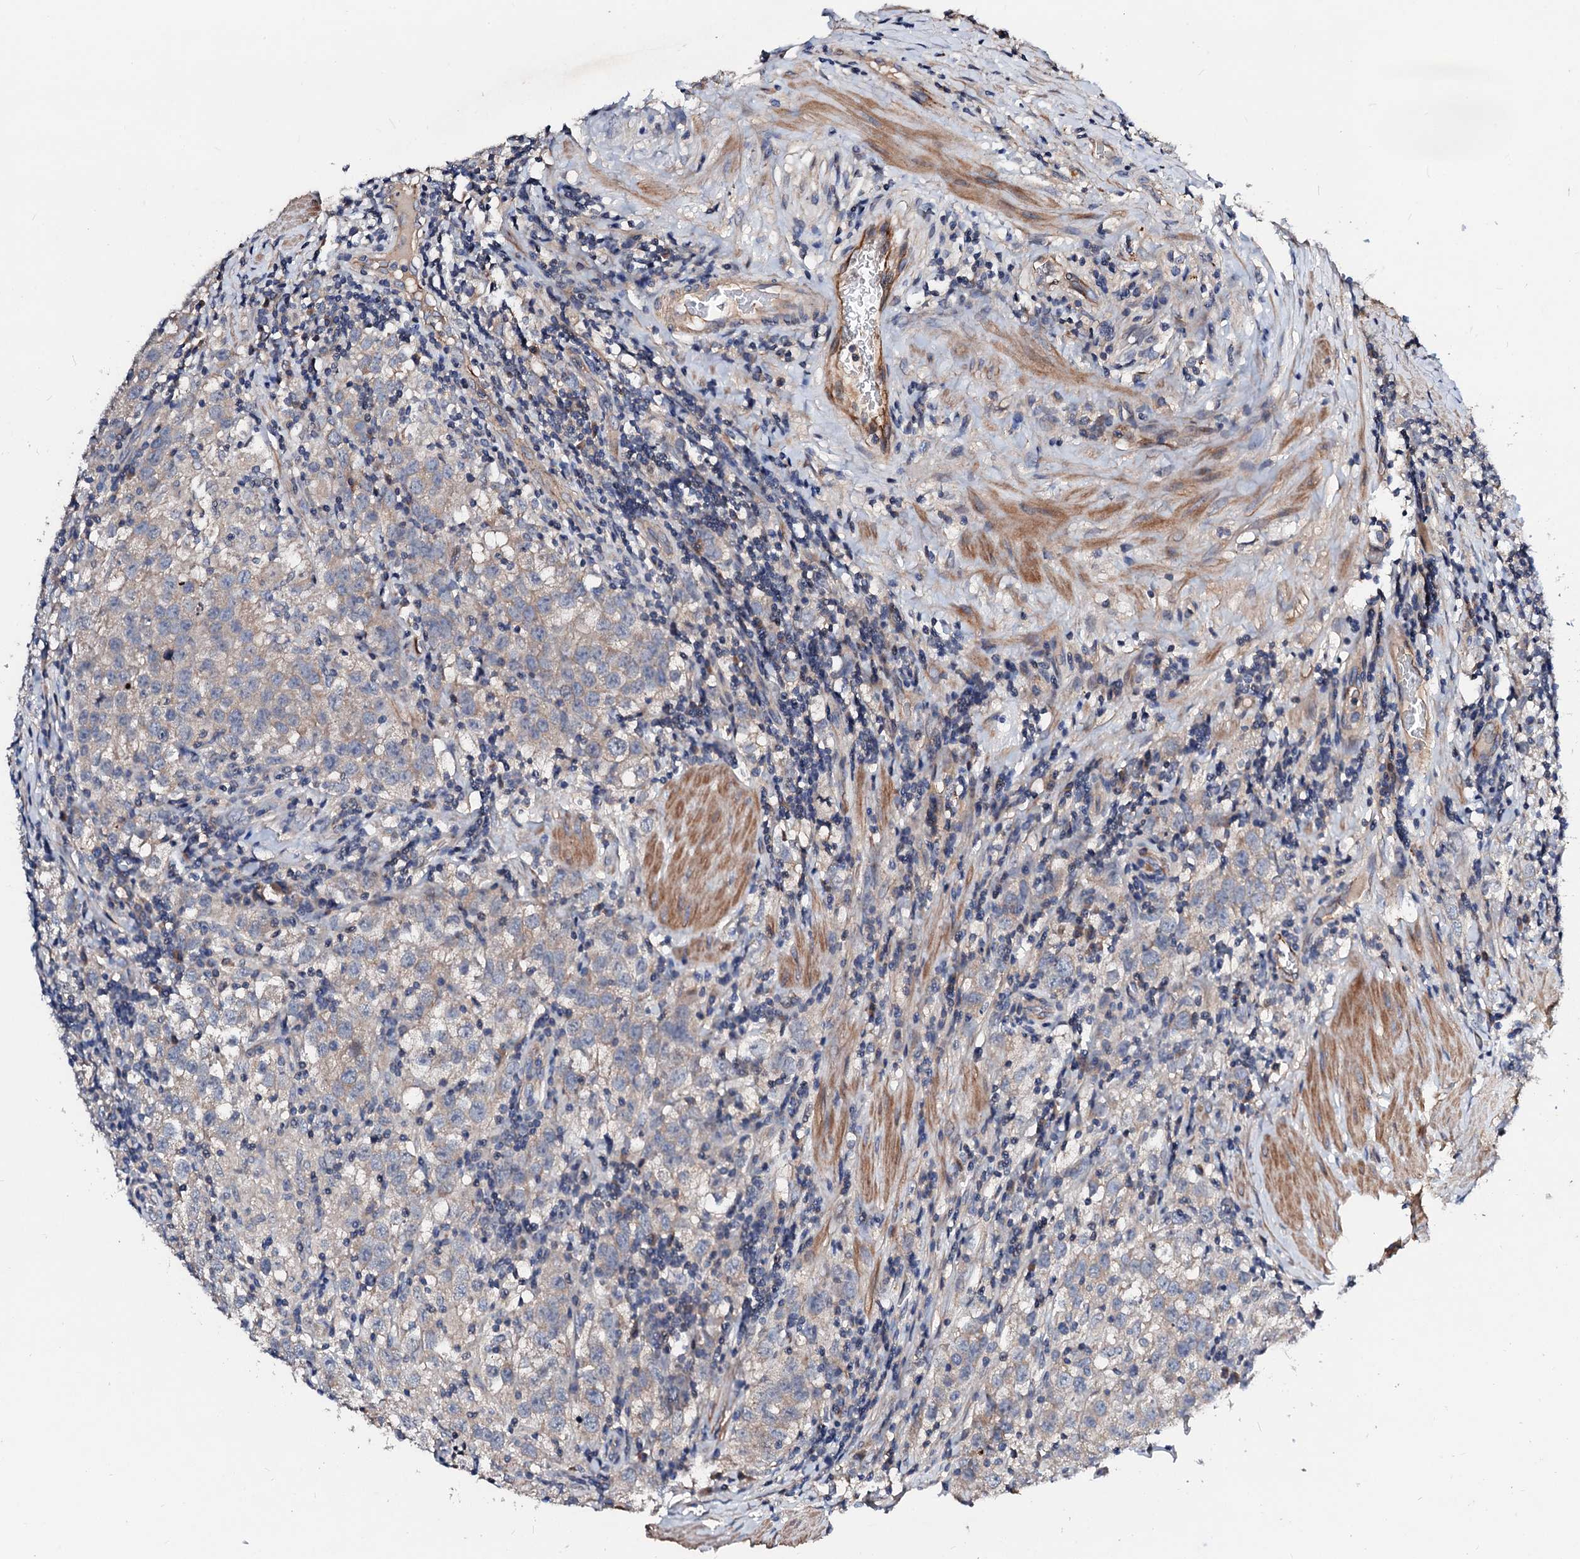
{"staining": {"intensity": "weak", "quantity": "<25%", "location": "cytoplasmic/membranous"}, "tissue": "testis cancer", "cell_type": "Tumor cells", "image_type": "cancer", "snomed": [{"axis": "morphology", "description": "Seminoma, NOS"}, {"axis": "morphology", "description": "Carcinoma, Embryonal, NOS"}, {"axis": "topography", "description": "Testis"}], "caption": "Immunohistochemistry image of human embryonal carcinoma (testis) stained for a protein (brown), which demonstrates no staining in tumor cells.", "gene": "FIBIN", "patient": {"sex": "male", "age": 43}}